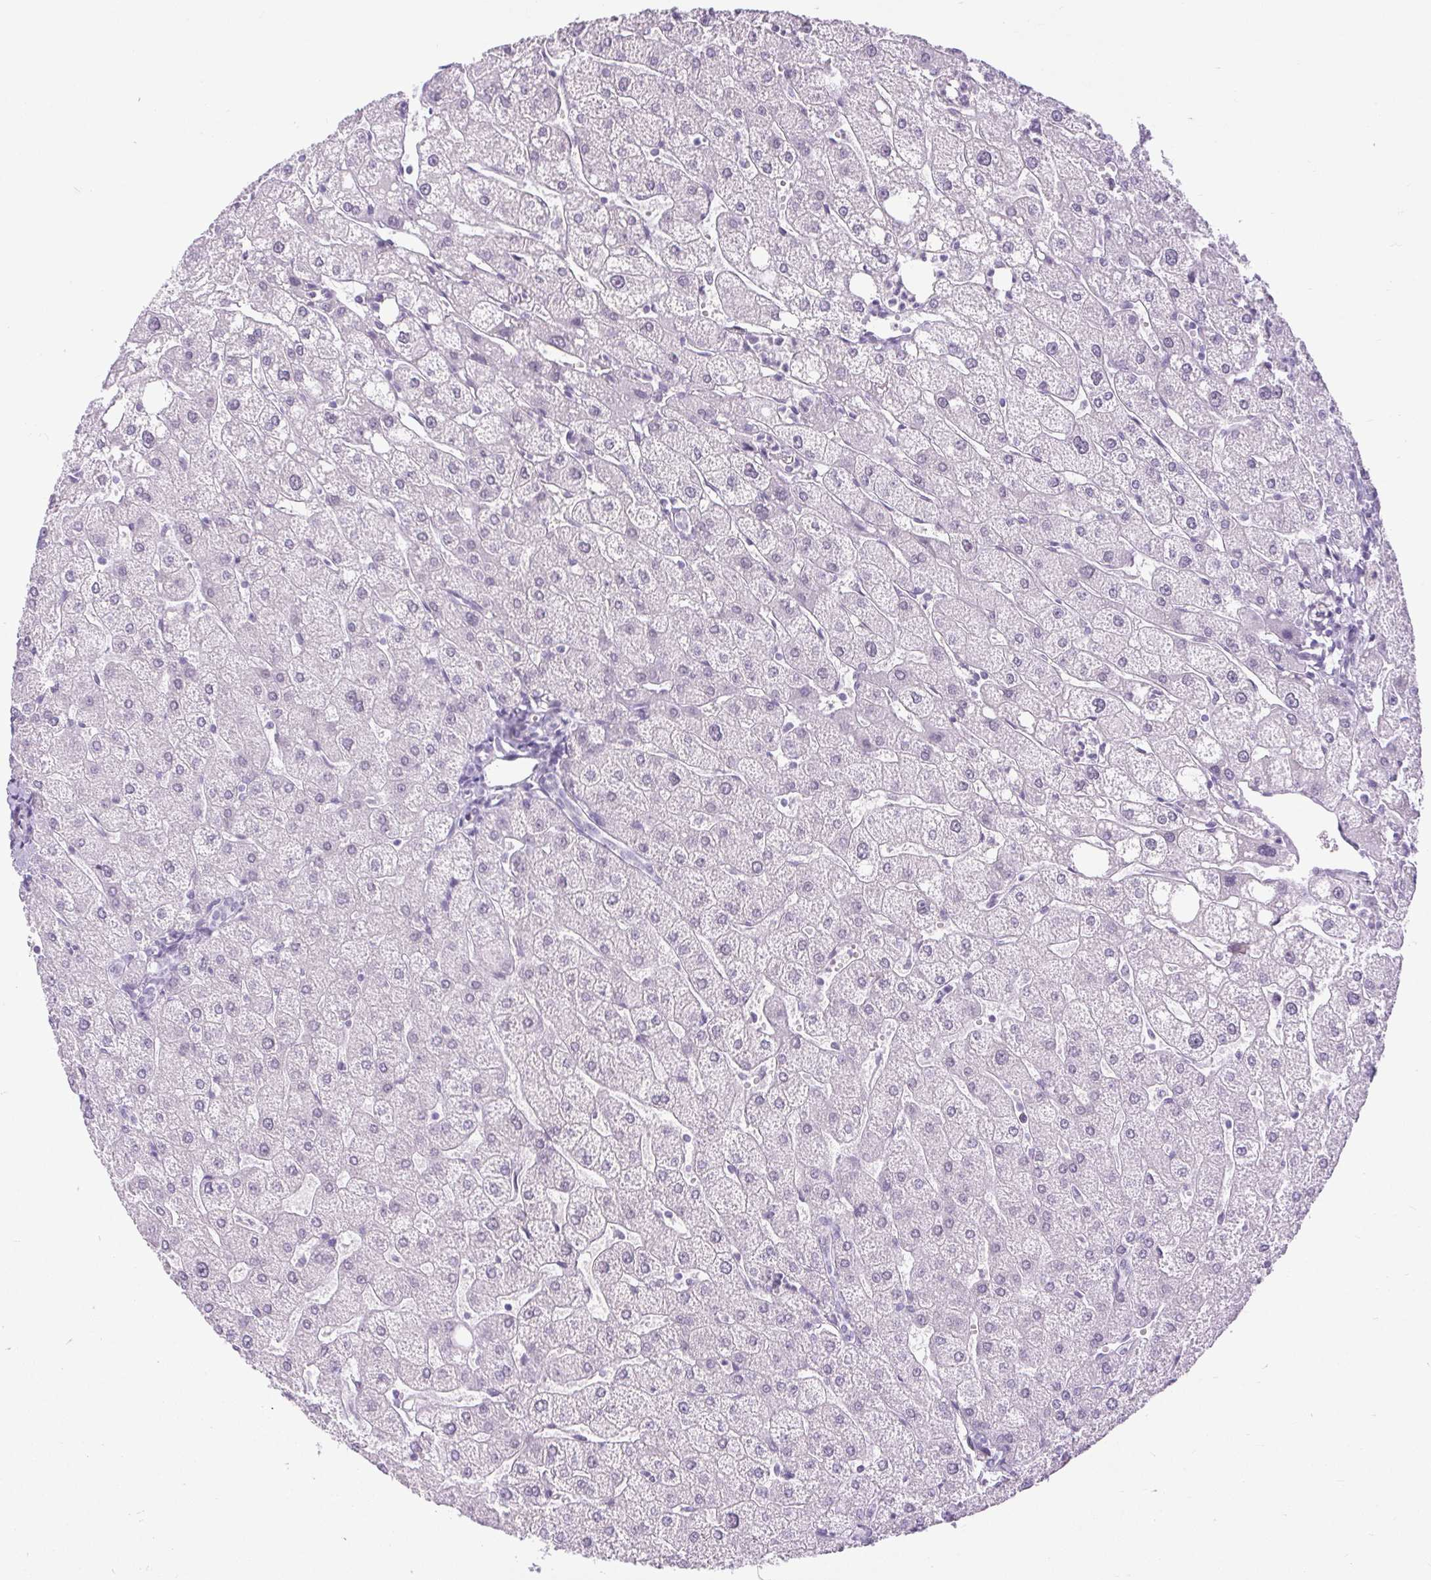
{"staining": {"intensity": "negative", "quantity": "none", "location": "none"}, "tissue": "liver", "cell_type": "Cholangiocytes", "image_type": "normal", "snomed": [{"axis": "morphology", "description": "Normal tissue, NOS"}, {"axis": "topography", "description": "Liver"}], "caption": "The histopathology image exhibits no significant staining in cholangiocytes of liver. (DAB (3,3'-diaminobenzidine) IHC, high magnification).", "gene": "BCAS1", "patient": {"sex": "male", "age": 67}}